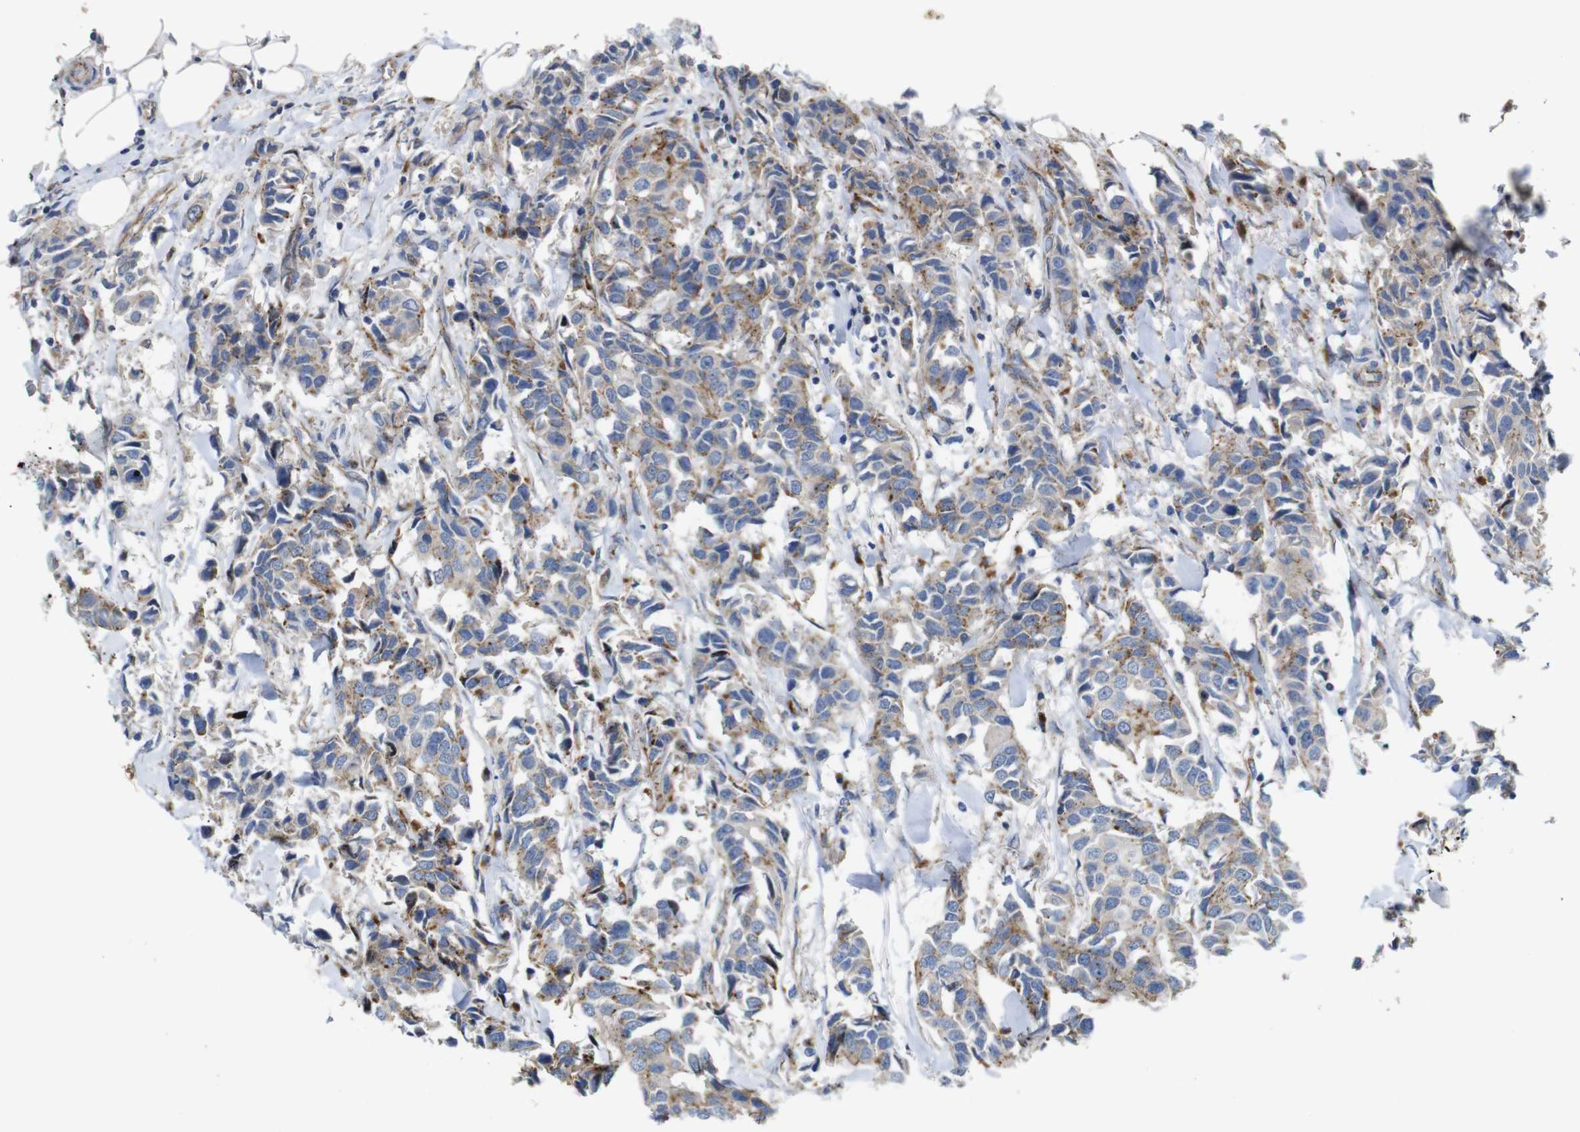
{"staining": {"intensity": "moderate", "quantity": "25%-75%", "location": "cytoplasmic/membranous"}, "tissue": "breast cancer", "cell_type": "Tumor cells", "image_type": "cancer", "snomed": [{"axis": "morphology", "description": "Duct carcinoma"}, {"axis": "topography", "description": "Breast"}], "caption": "Immunohistochemical staining of human breast cancer shows medium levels of moderate cytoplasmic/membranous expression in about 25%-75% of tumor cells.", "gene": "NHLRC3", "patient": {"sex": "female", "age": 80}}